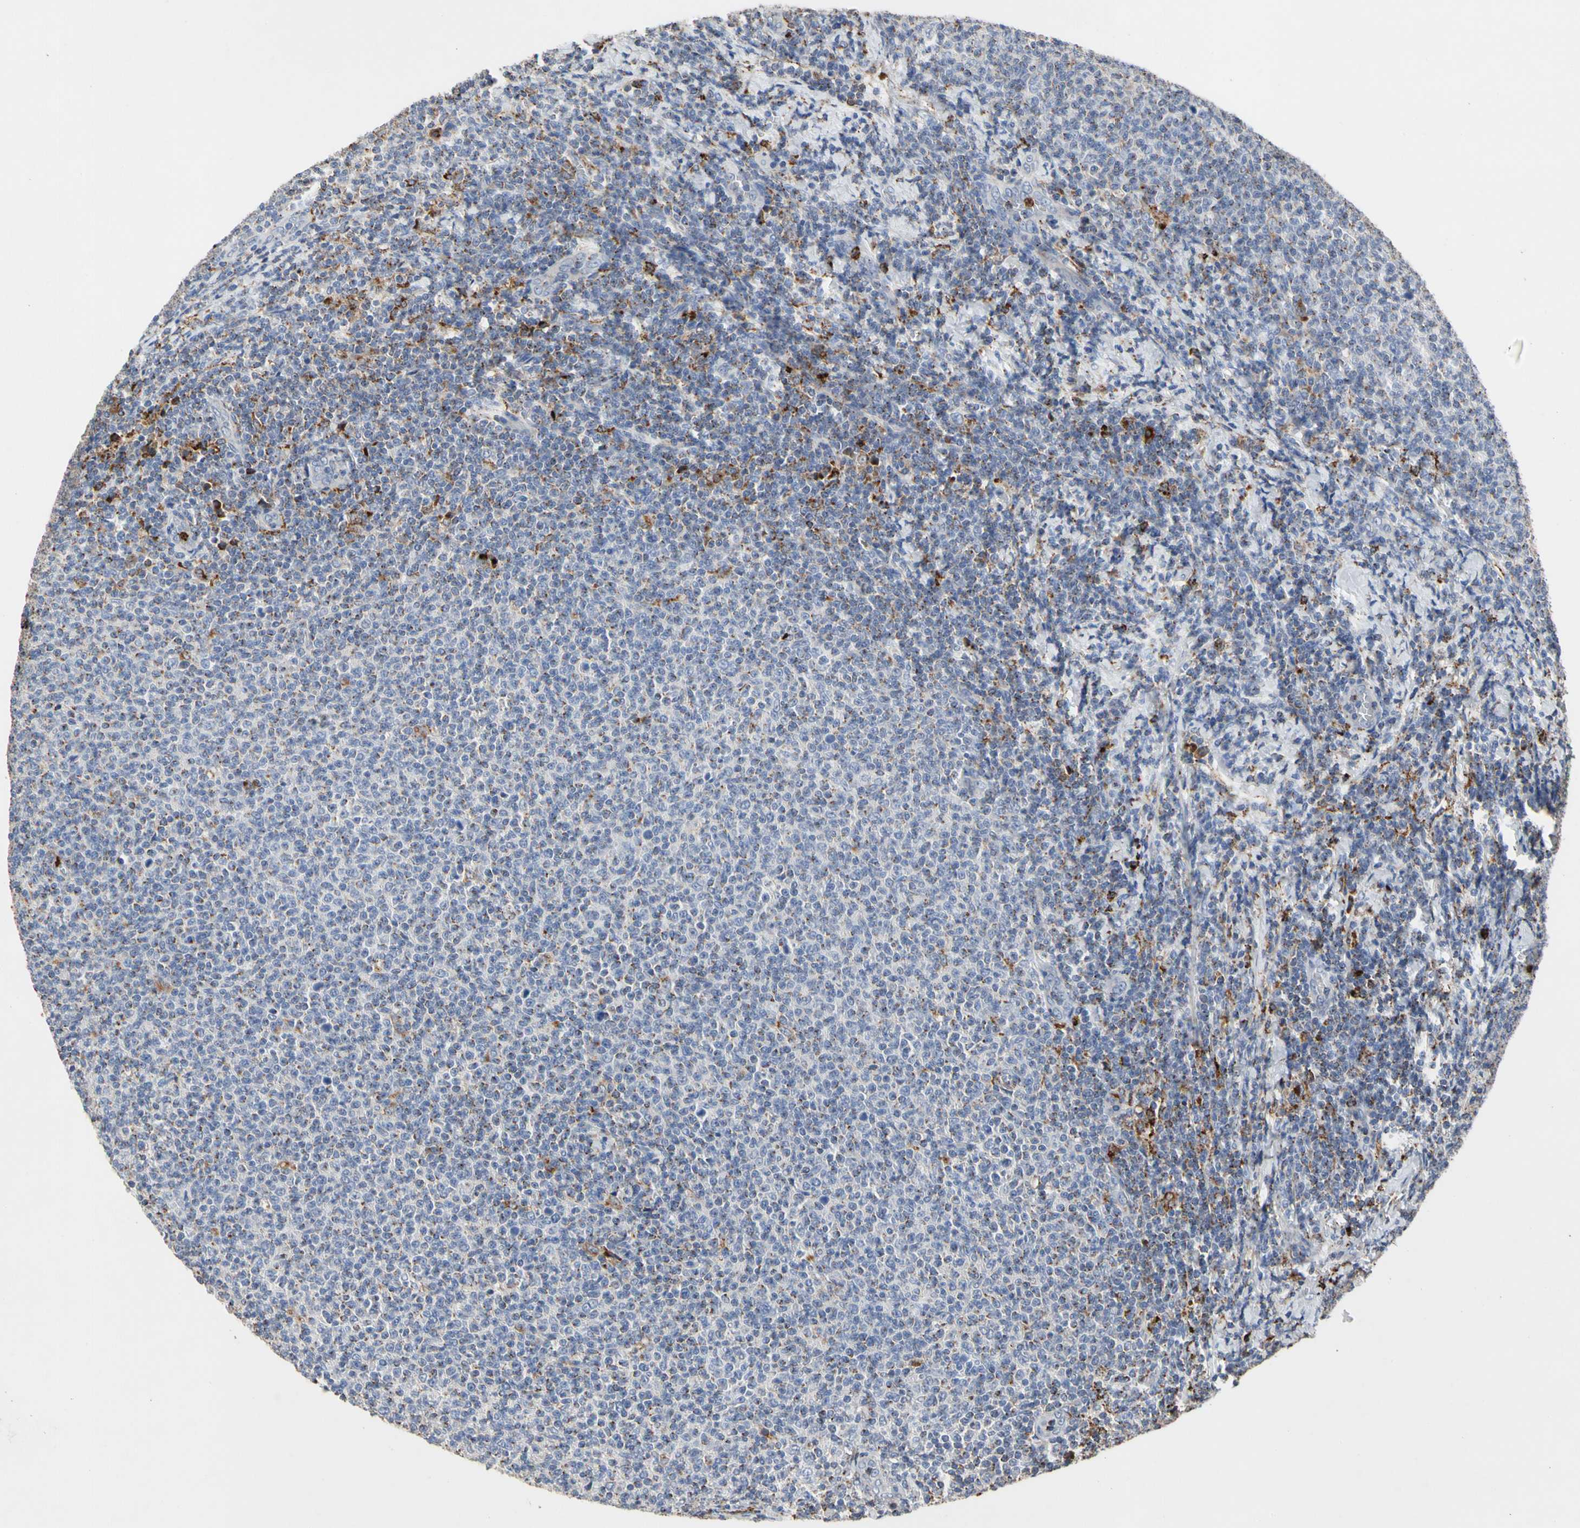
{"staining": {"intensity": "negative", "quantity": "none", "location": "none"}, "tissue": "lymphoma", "cell_type": "Tumor cells", "image_type": "cancer", "snomed": [{"axis": "morphology", "description": "Malignant lymphoma, non-Hodgkin's type, Low grade"}, {"axis": "topography", "description": "Lymph node"}], "caption": "Immunohistochemical staining of malignant lymphoma, non-Hodgkin's type (low-grade) displays no significant expression in tumor cells. Brightfield microscopy of immunohistochemistry (IHC) stained with DAB (brown) and hematoxylin (blue), captured at high magnification.", "gene": "ADA2", "patient": {"sex": "male", "age": 66}}